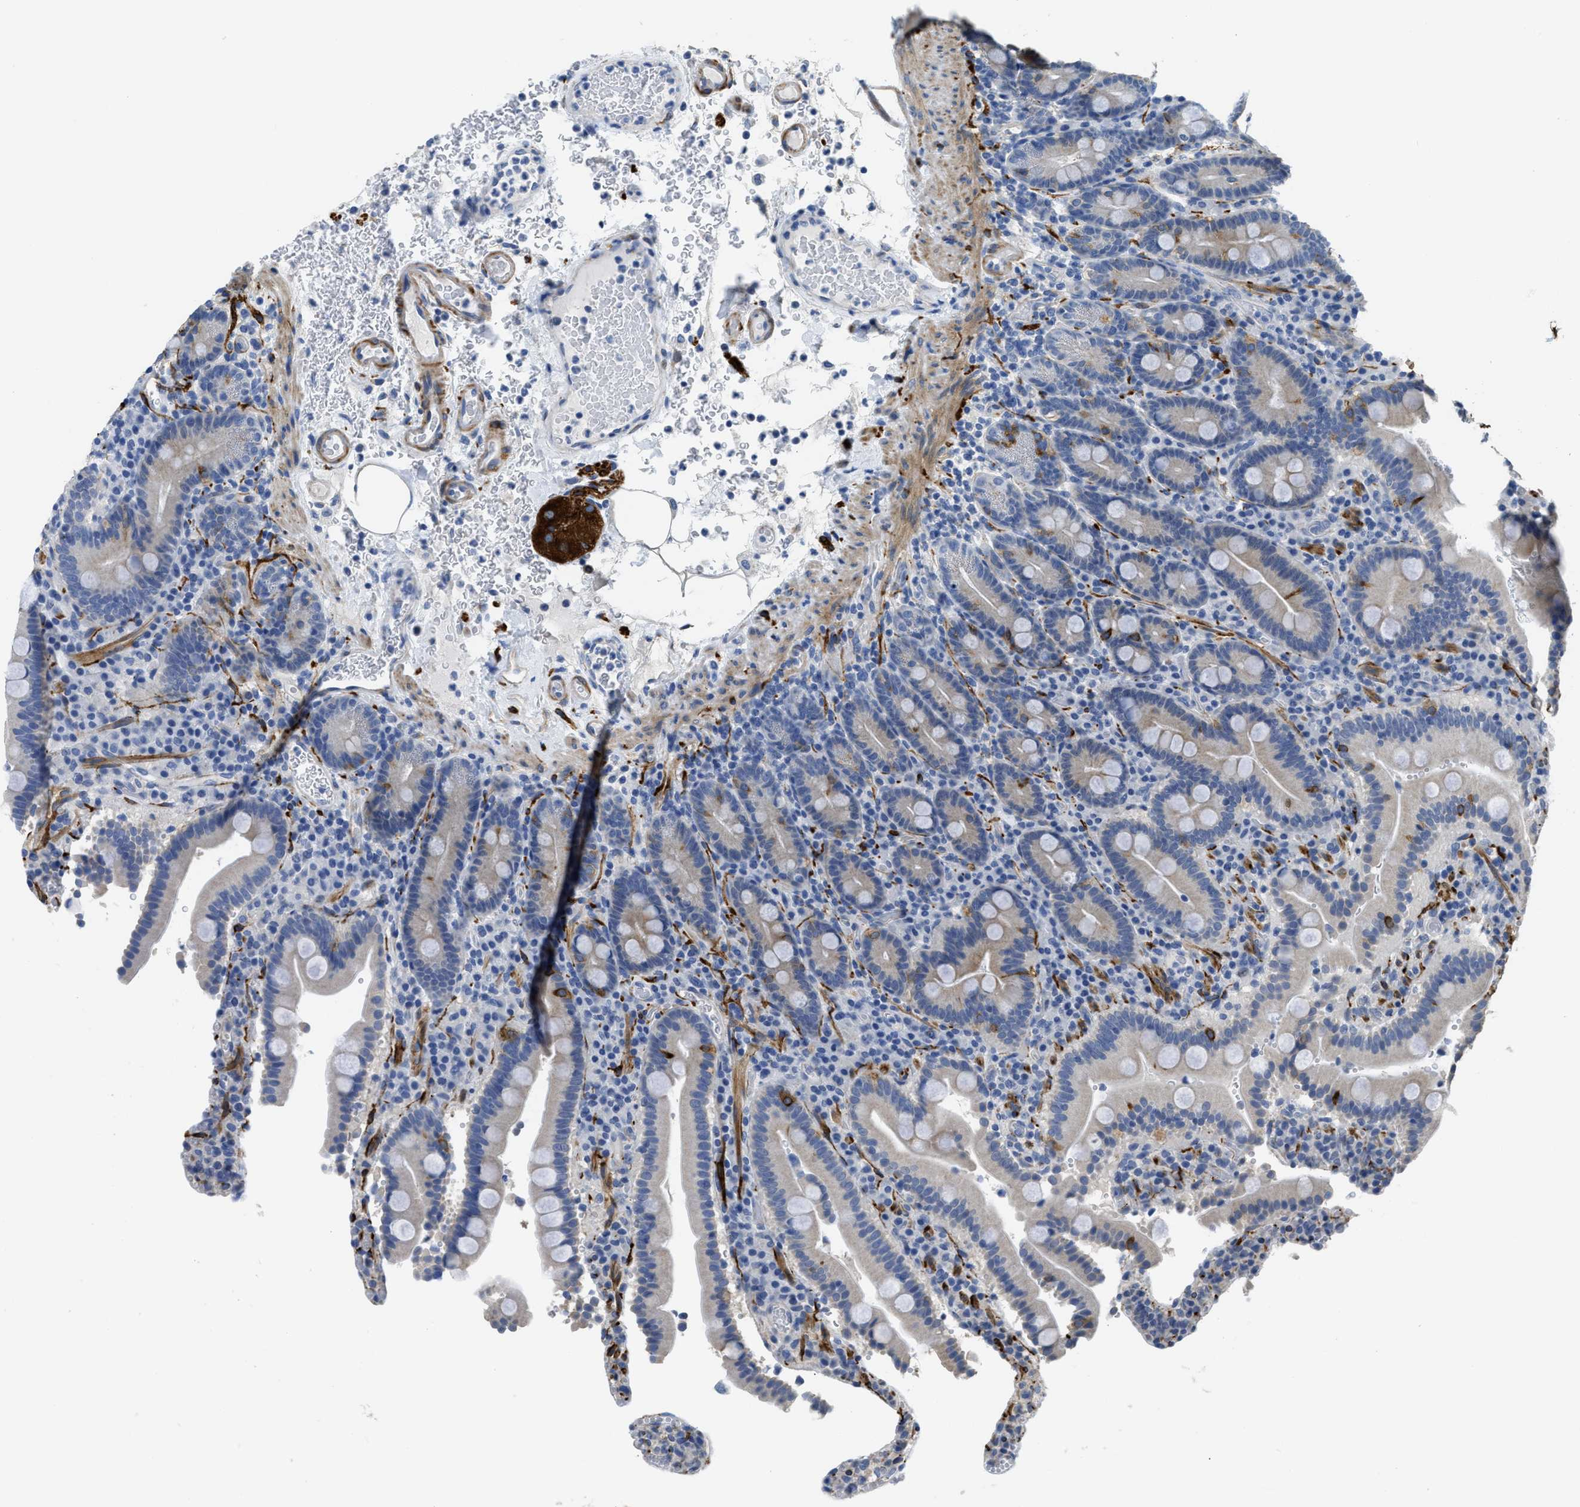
{"staining": {"intensity": "negative", "quantity": "none", "location": "none"}, "tissue": "duodenum", "cell_type": "Glandular cells", "image_type": "normal", "snomed": [{"axis": "morphology", "description": "Normal tissue, NOS"}, {"axis": "topography", "description": "Small intestine, NOS"}], "caption": "This photomicrograph is of unremarkable duodenum stained with immunohistochemistry (IHC) to label a protein in brown with the nuclei are counter-stained blue. There is no staining in glandular cells.", "gene": "ZSWIM5", "patient": {"sex": "female", "age": 71}}